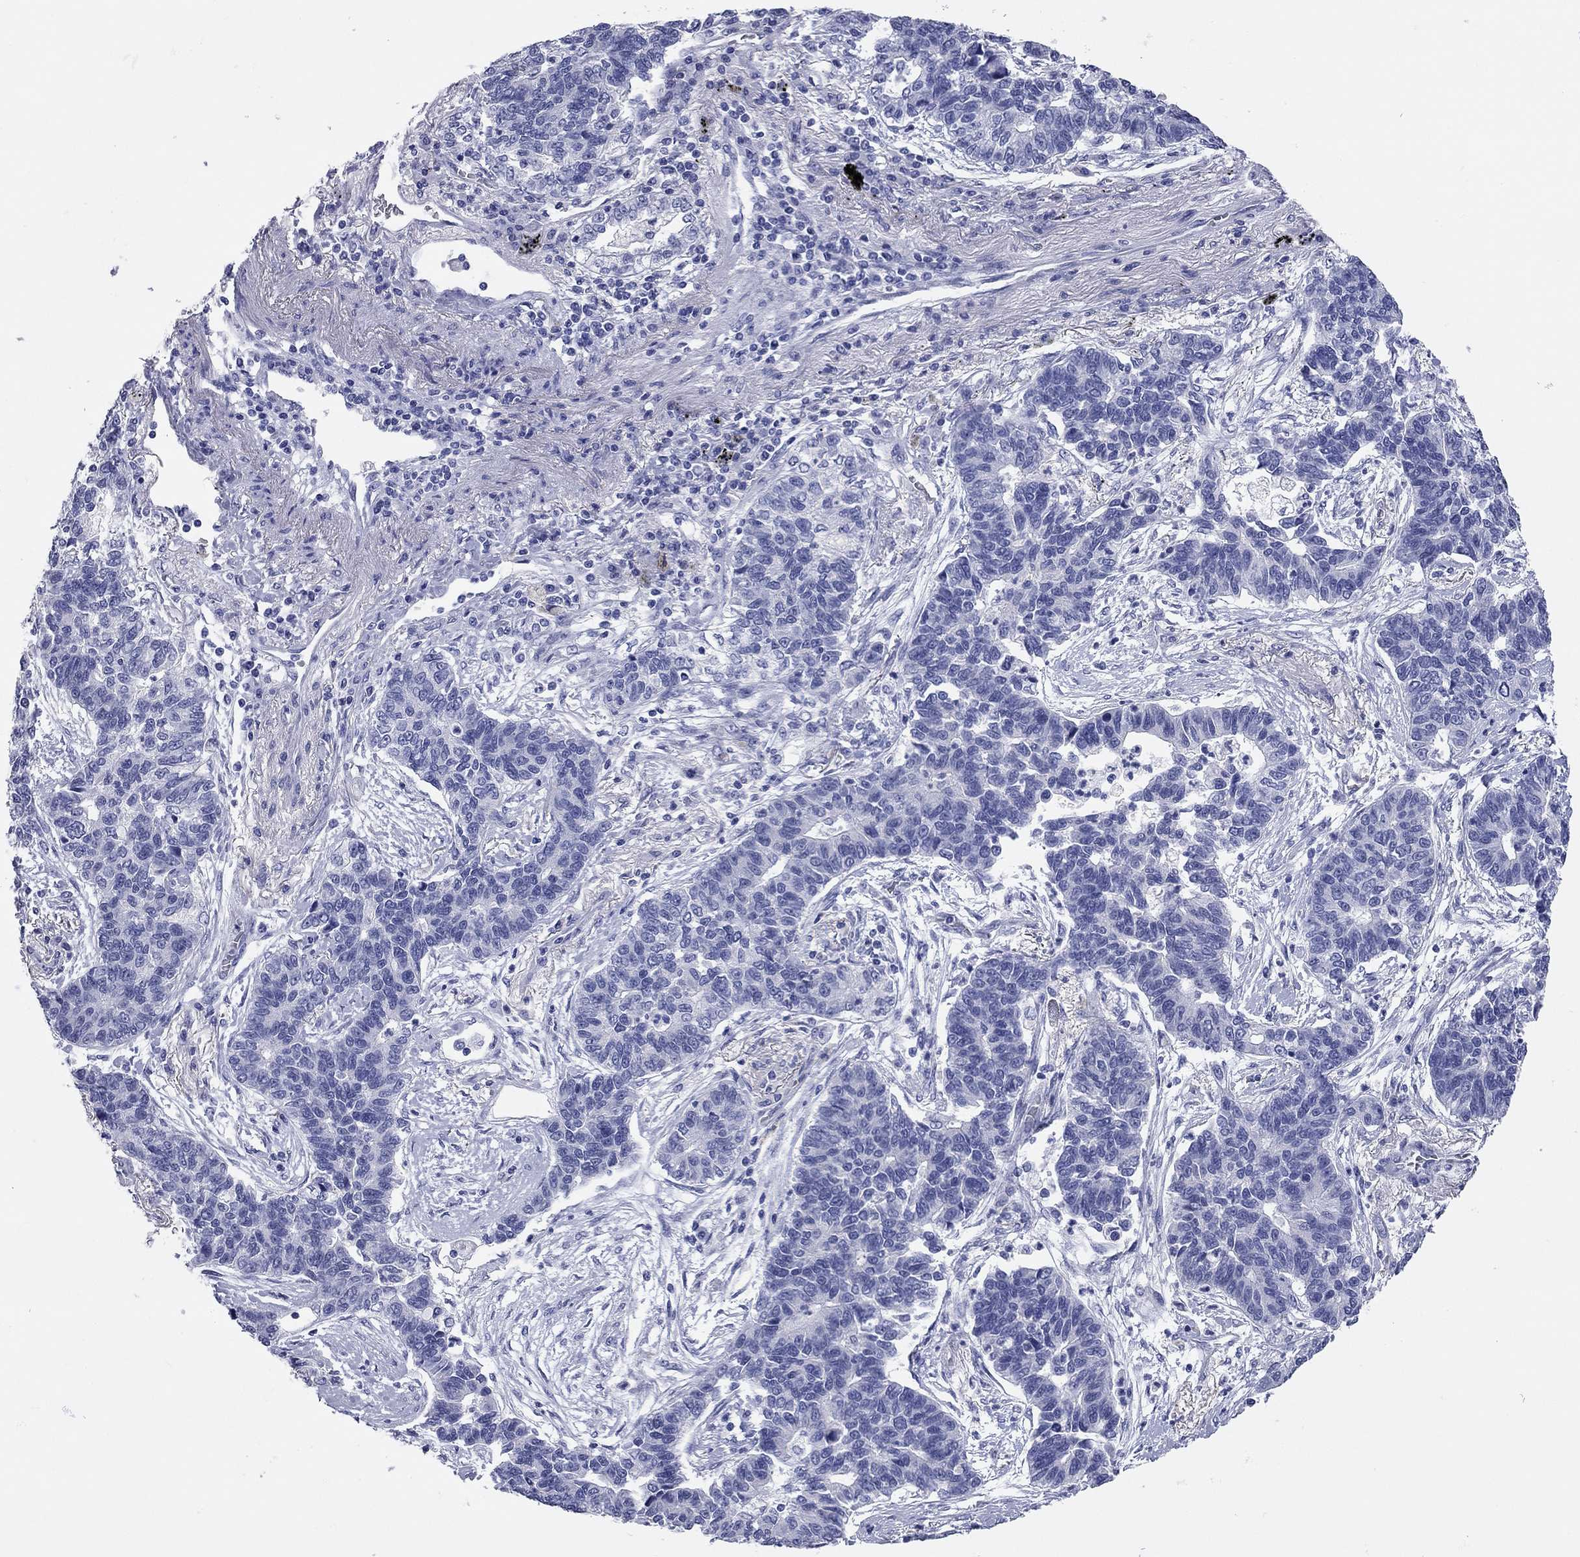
{"staining": {"intensity": "negative", "quantity": "none", "location": "none"}, "tissue": "lung cancer", "cell_type": "Tumor cells", "image_type": "cancer", "snomed": [{"axis": "morphology", "description": "Adenocarcinoma, NOS"}, {"axis": "topography", "description": "Lung"}], "caption": "This is a micrograph of immunohistochemistry staining of lung cancer (adenocarcinoma), which shows no positivity in tumor cells.", "gene": "TMEM221", "patient": {"sex": "female", "age": 57}}